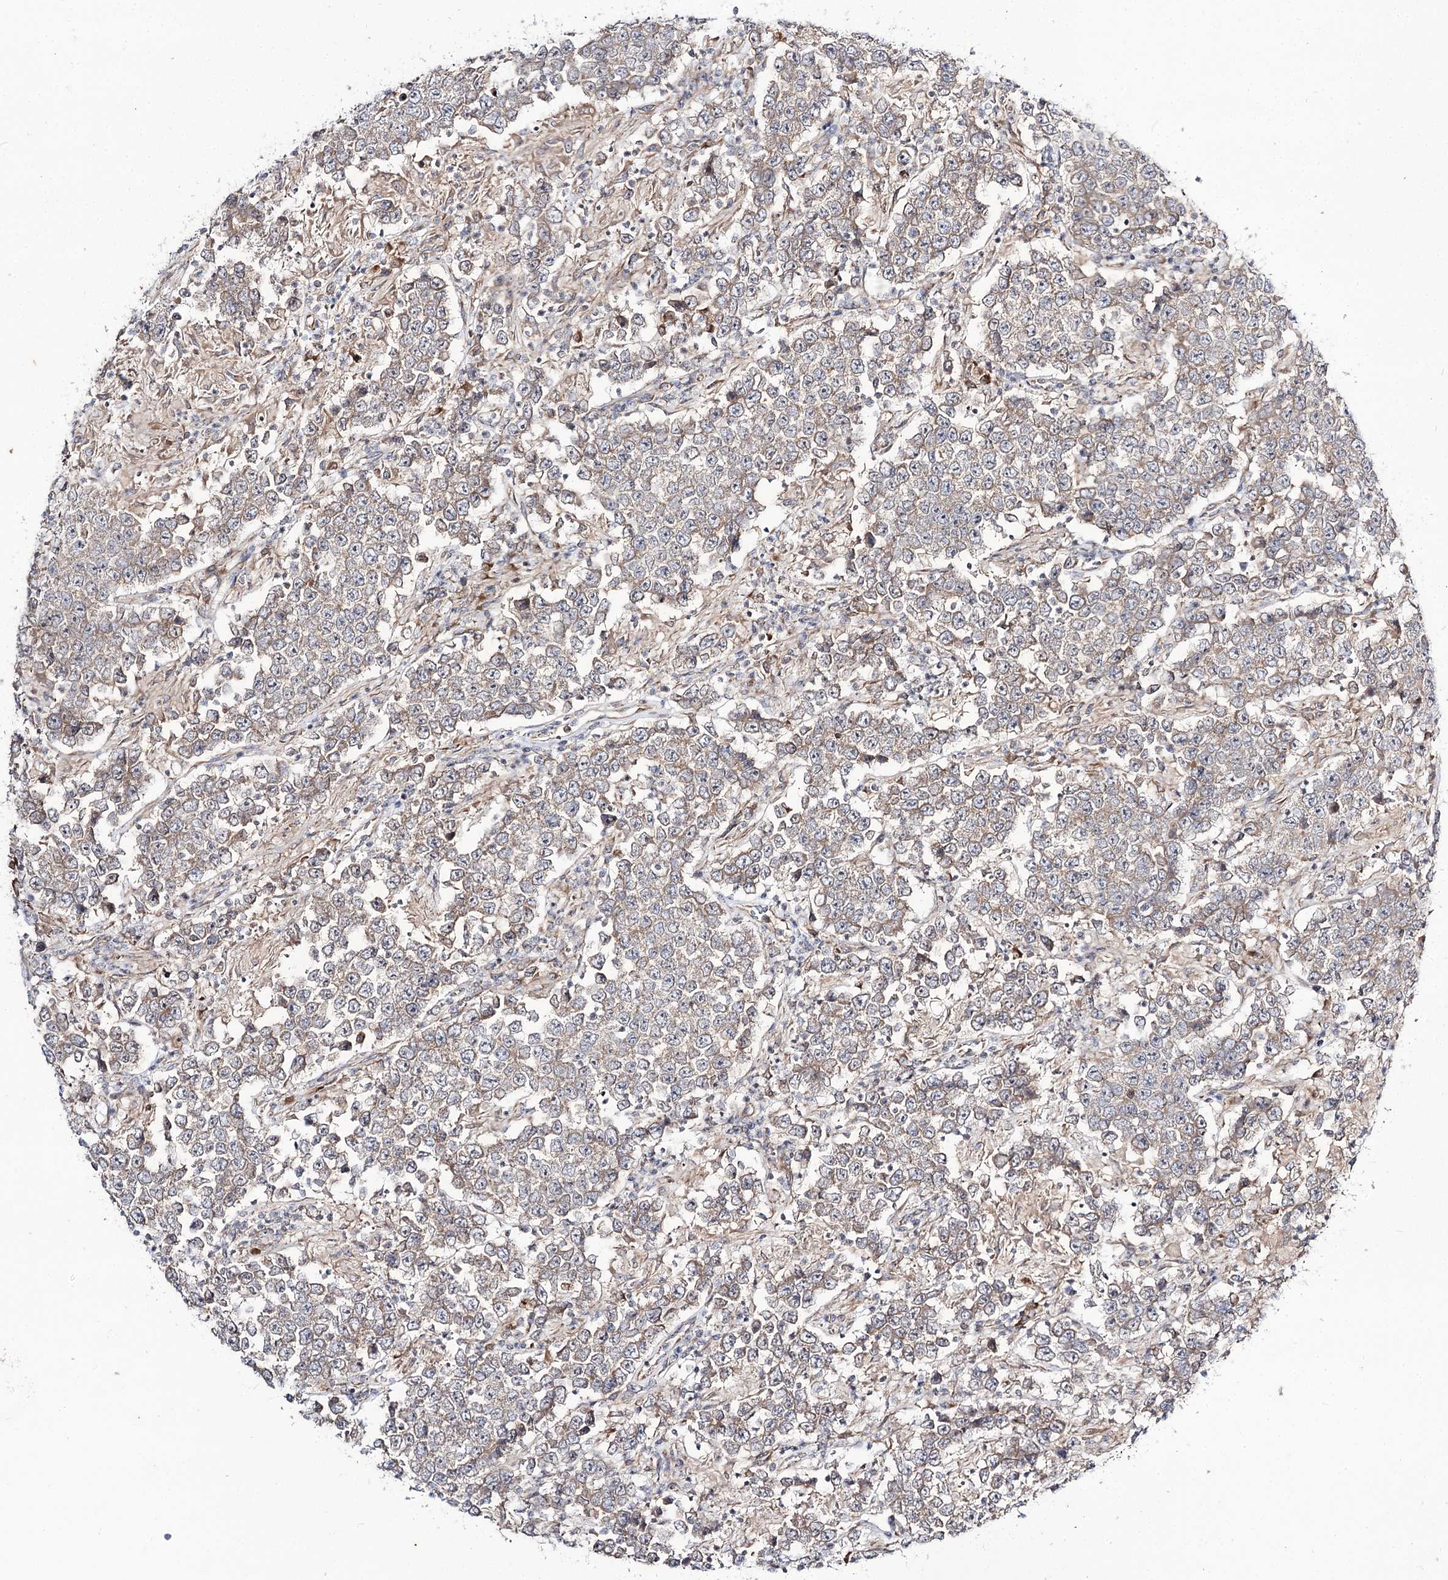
{"staining": {"intensity": "weak", "quantity": ">75%", "location": "cytoplasmic/membranous"}, "tissue": "testis cancer", "cell_type": "Tumor cells", "image_type": "cancer", "snomed": [{"axis": "morphology", "description": "Normal tissue, NOS"}, {"axis": "morphology", "description": "Urothelial carcinoma, High grade"}, {"axis": "morphology", "description": "Seminoma, NOS"}, {"axis": "morphology", "description": "Carcinoma, Embryonal, NOS"}, {"axis": "topography", "description": "Urinary bladder"}, {"axis": "topography", "description": "Testis"}], "caption": "Immunohistochemistry of human testis cancer (urothelial carcinoma (high-grade)) reveals low levels of weak cytoplasmic/membranous positivity in about >75% of tumor cells. (IHC, brightfield microscopy, high magnification).", "gene": "C11orf80", "patient": {"sex": "male", "age": 41}}